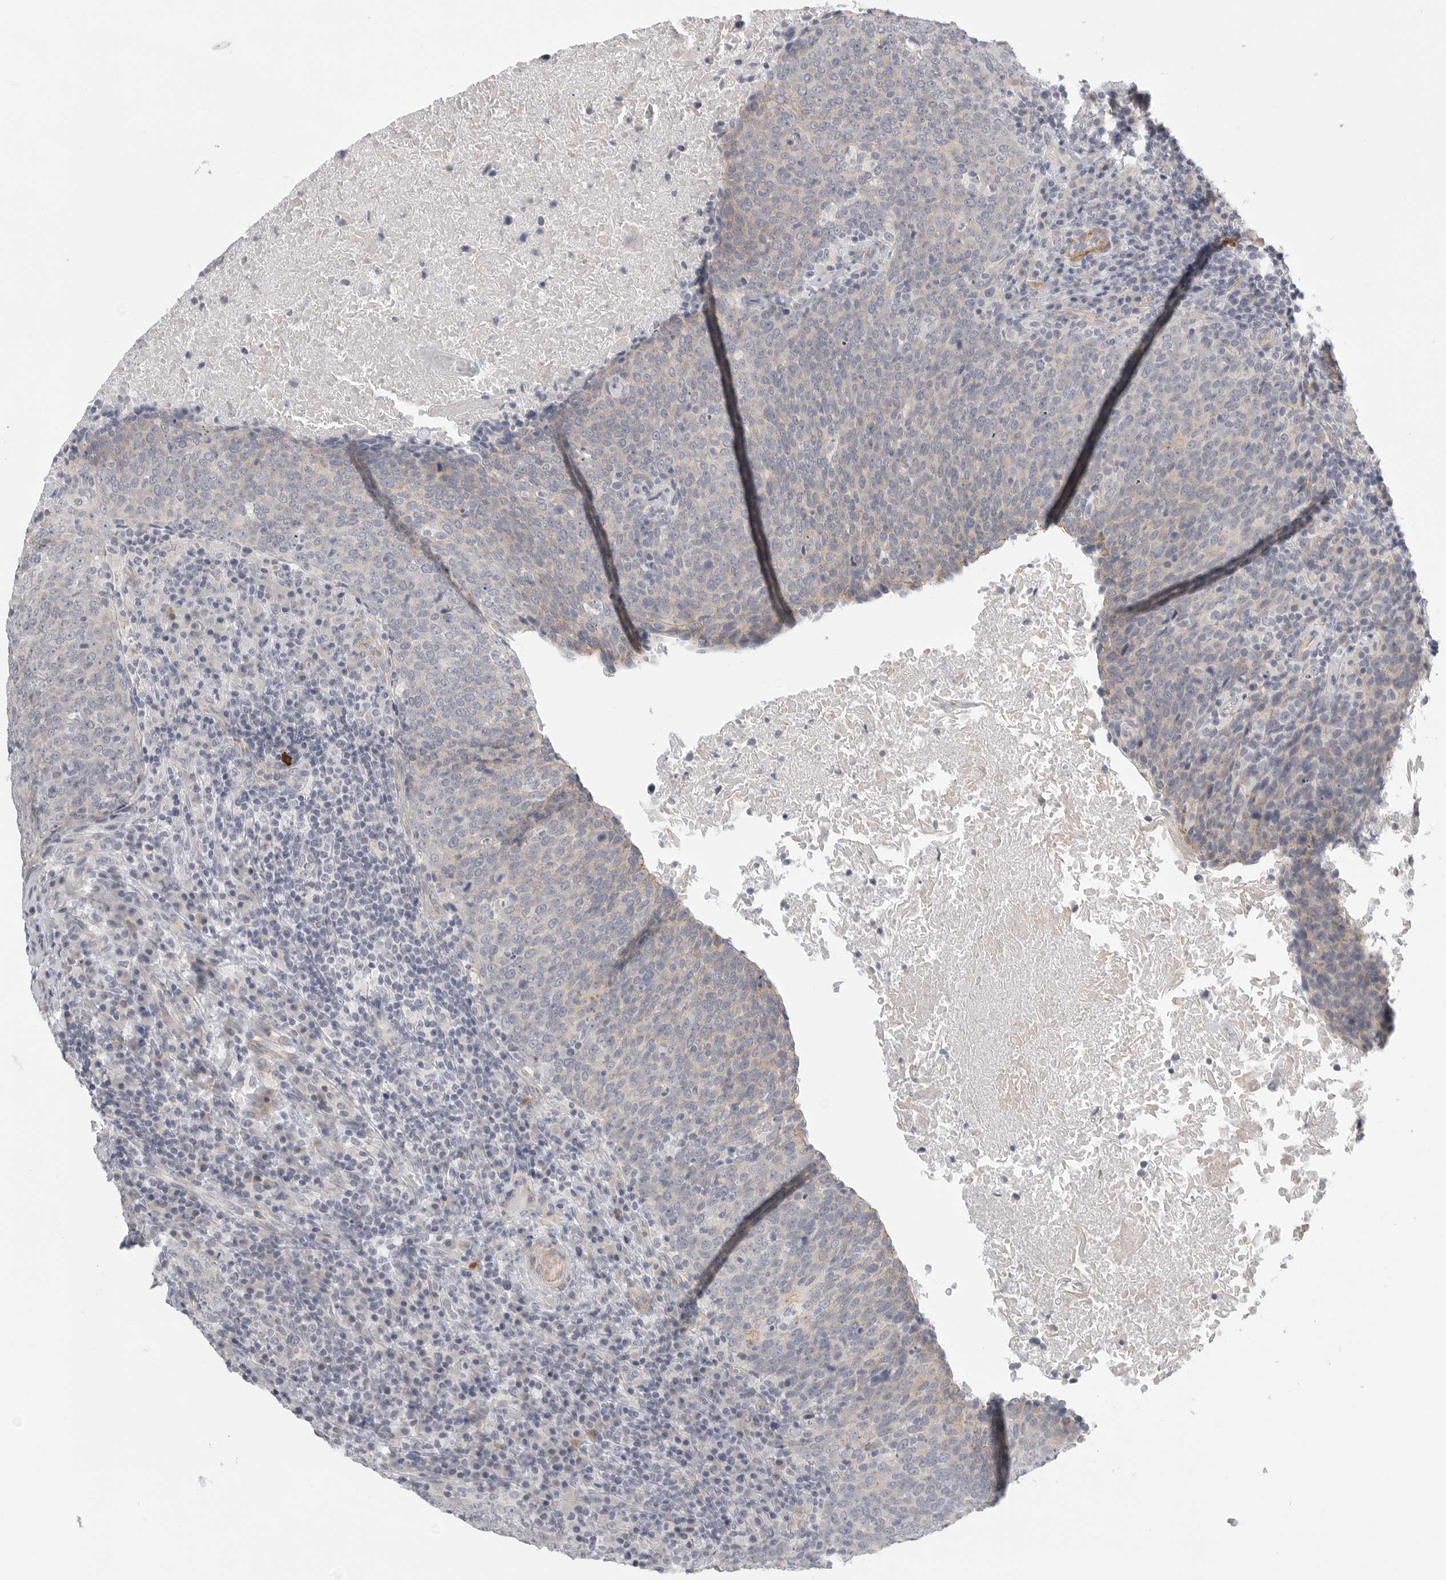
{"staining": {"intensity": "negative", "quantity": "none", "location": "none"}, "tissue": "head and neck cancer", "cell_type": "Tumor cells", "image_type": "cancer", "snomed": [{"axis": "morphology", "description": "Squamous cell carcinoma, NOS"}, {"axis": "morphology", "description": "Squamous cell carcinoma, metastatic, NOS"}, {"axis": "topography", "description": "Lymph node"}, {"axis": "topography", "description": "Head-Neck"}], "caption": "IHC histopathology image of neoplastic tissue: human head and neck cancer stained with DAB demonstrates no significant protein positivity in tumor cells. (Brightfield microscopy of DAB (3,3'-diaminobenzidine) IHC at high magnification).", "gene": "STAB2", "patient": {"sex": "male", "age": 62}}